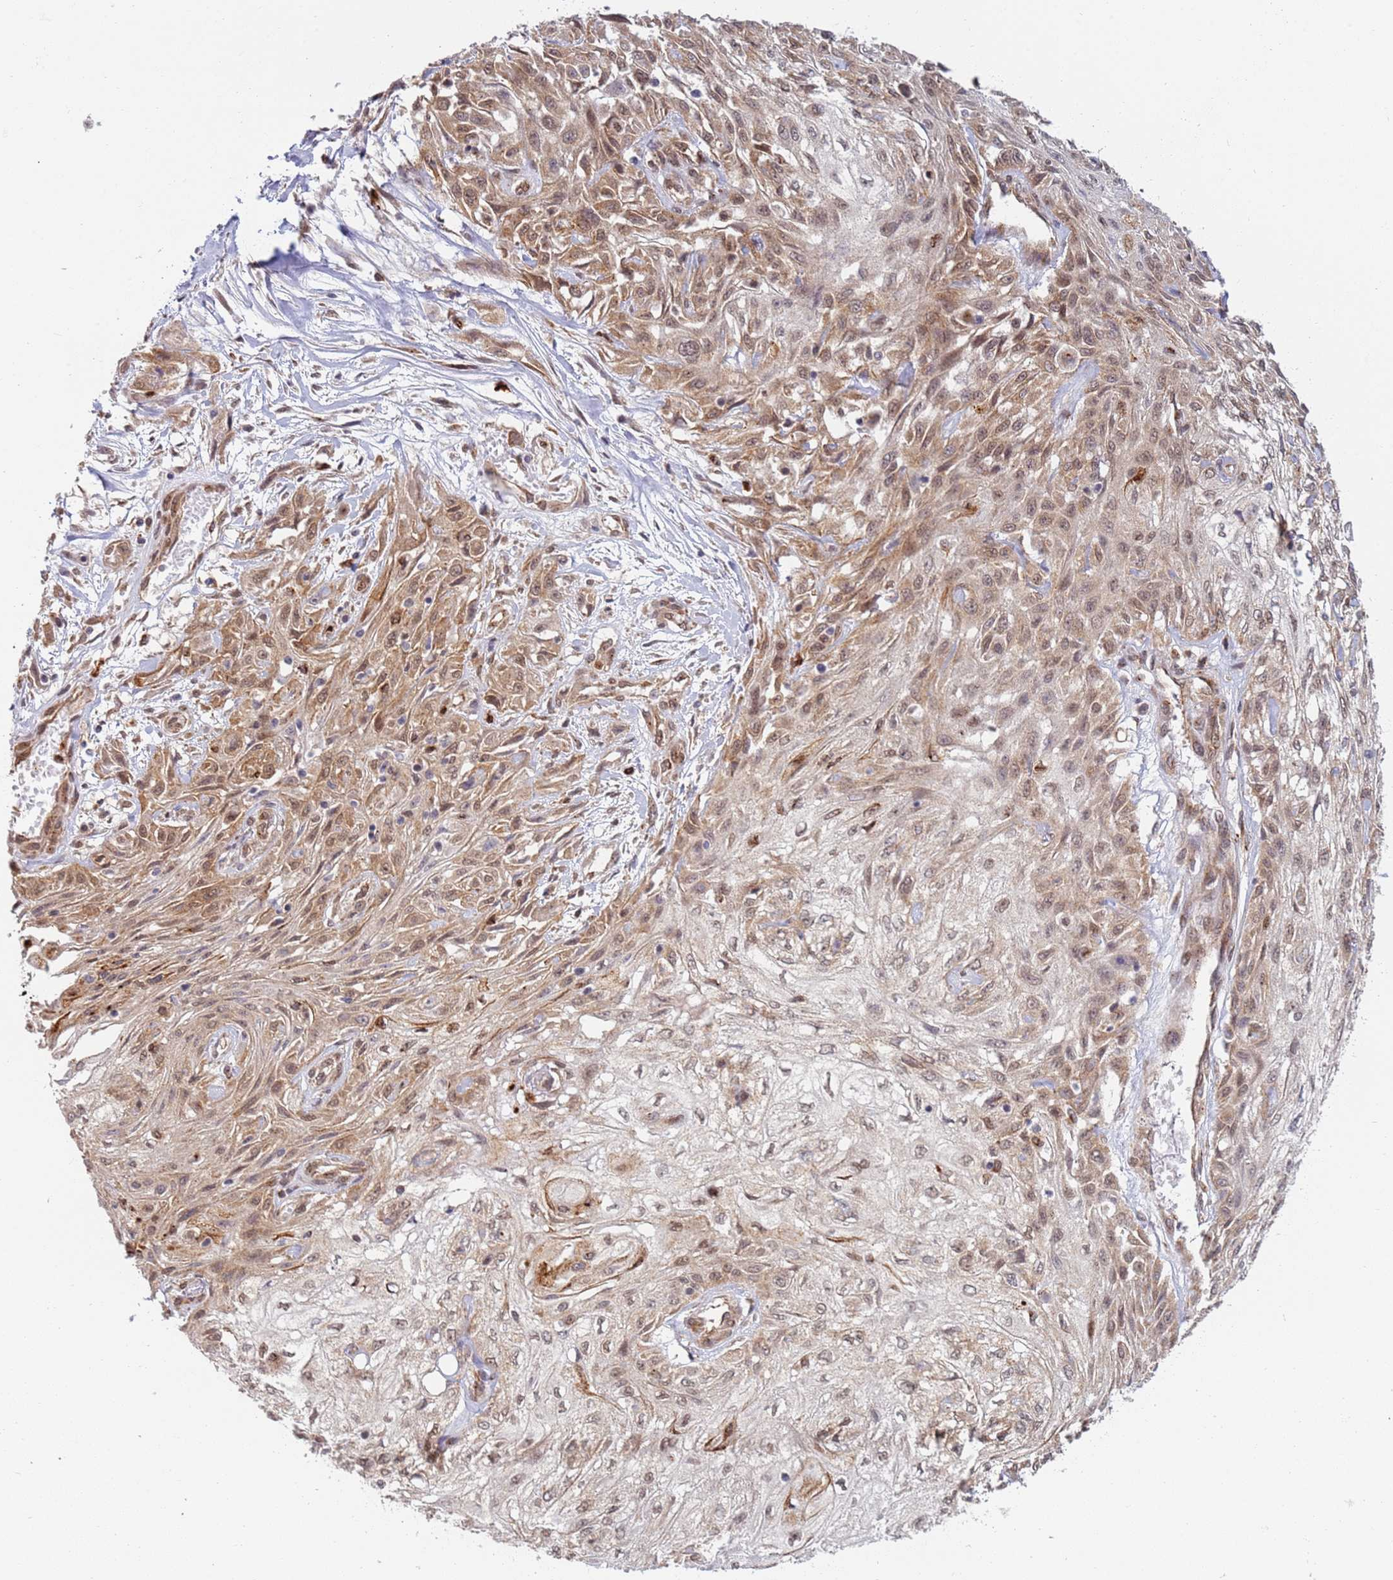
{"staining": {"intensity": "moderate", "quantity": ">75%", "location": "cytoplasmic/membranous,nuclear"}, "tissue": "skin cancer", "cell_type": "Tumor cells", "image_type": "cancer", "snomed": [{"axis": "morphology", "description": "Squamous cell carcinoma, NOS"}, {"axis": "morphology", "description": "Squamous cell carcinoma, metastatic, NOS"}, {"axis": "topography", "description": "Skin"}, {"axis": "topography", "description": "Lymph node"}], "caption": "The photomicrograph shows immunohistochemical staining of skin cancer (squamous cell carcinoma). There is moderate cytoplasmic/membranous and nuclear positivity is present in approximately >75% of tumor cells.", "gene": "CEP170", "patient": {"sex": "male", "age": 75}}